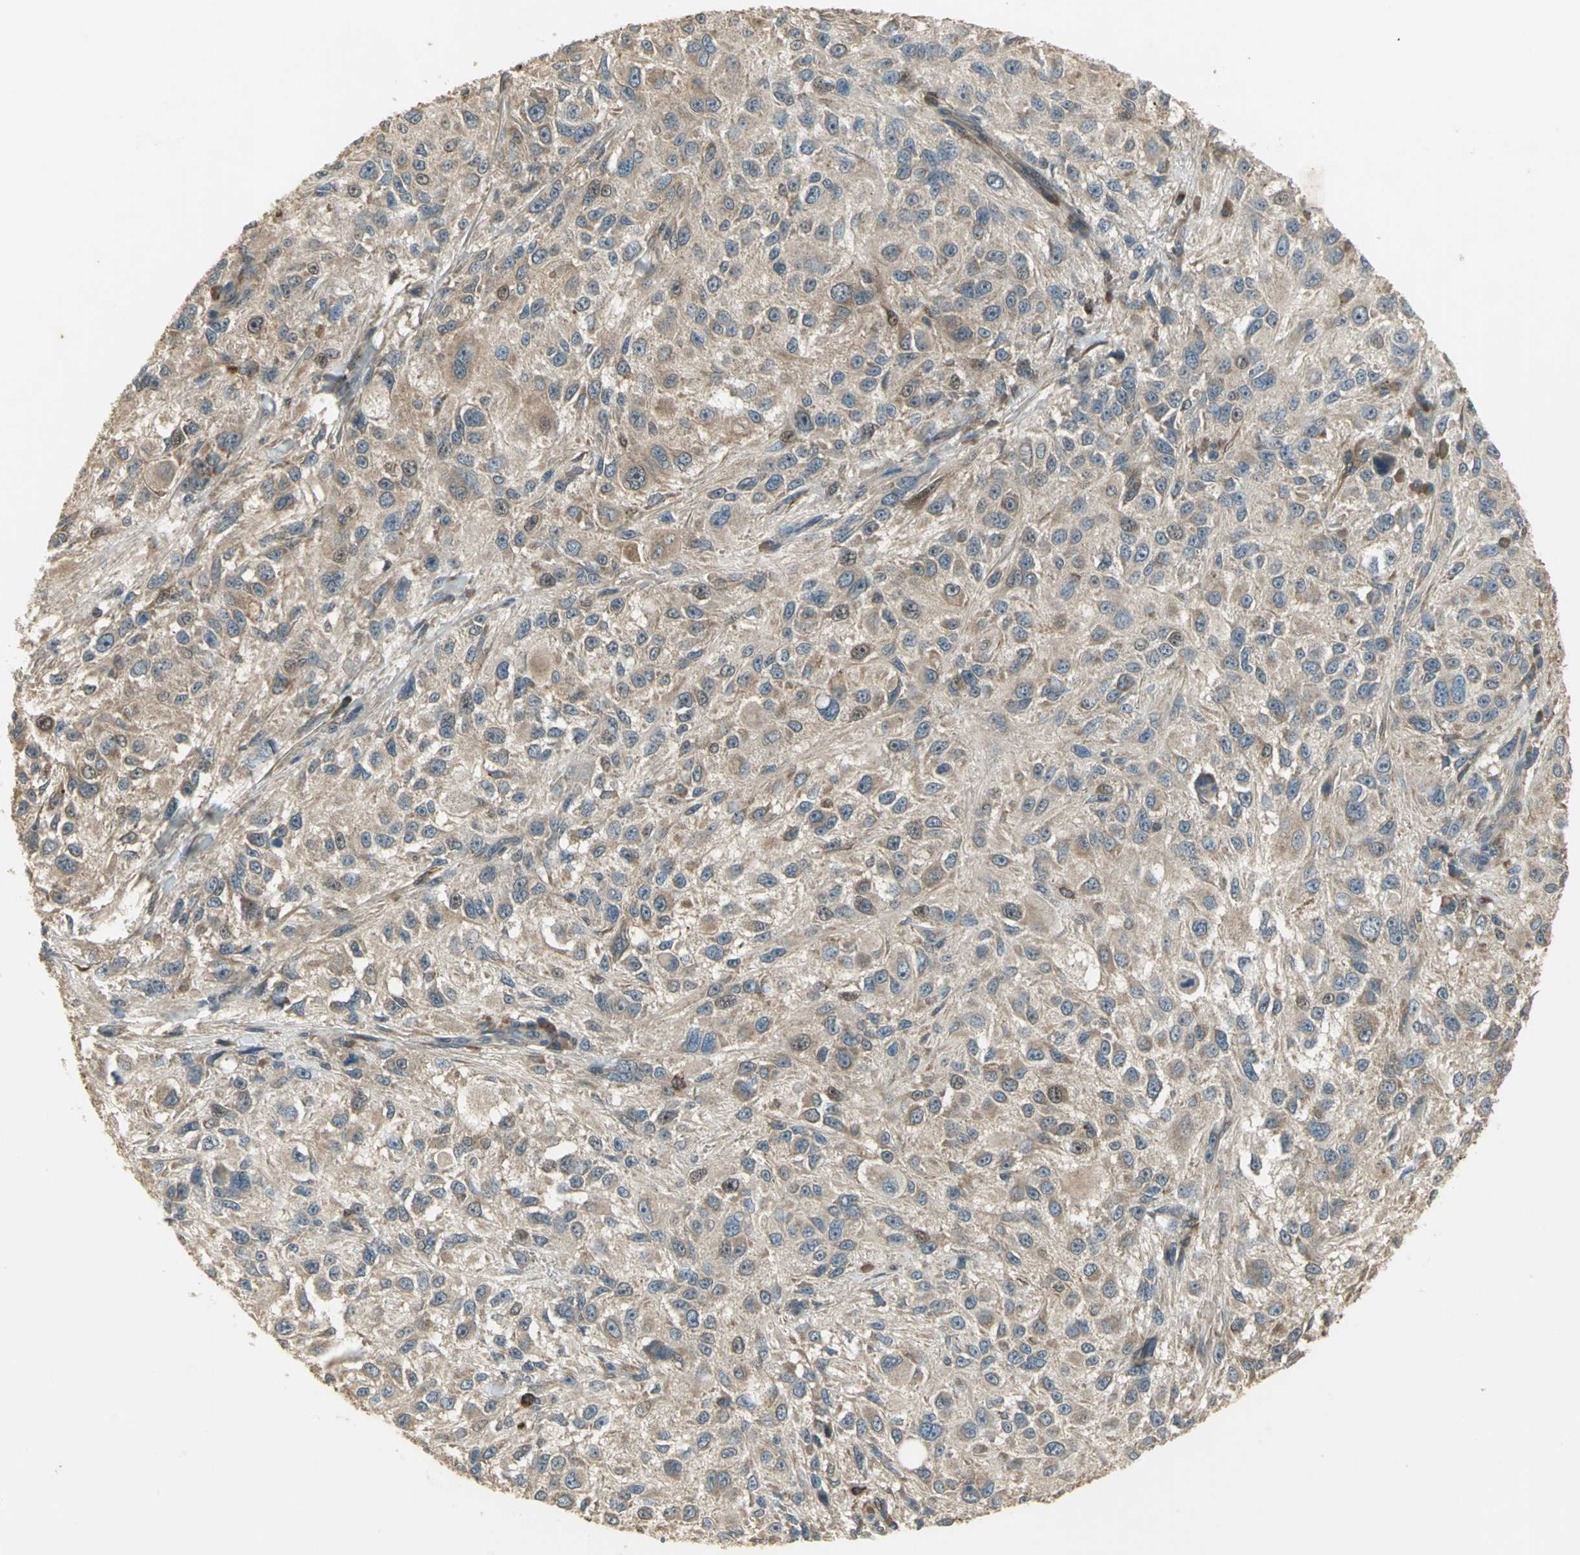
{"staining": {"intensity": "moderate", "quantity": ">75%", "location": "cytoplasmic/membranous,nuclear"}, "tissue": "melanoma", "cell_type": "Tumor cells", "image_type": "cancer", "snomed": [{"axis": "morphology", "description": "Necrosis, NOS"}, {"axis": "morphology", "description": "Malignant melanoma, NOS"}, {"axis": "topography", "description": "Skin"}], "caption": "Immunohistochemistry histopathology image of neoplastic tissue: malignant melanoma stained using immunohistochemistry (IHC) shows medium levels of moderate protein expression localized specifically in the cytoplasmic/membranous and nuclear of tumor cells, appearing as a cytoplasmic/membranous and nuclear brown color.", "gene": "AMT", "patient": {"sex": "female", "age": 87}}